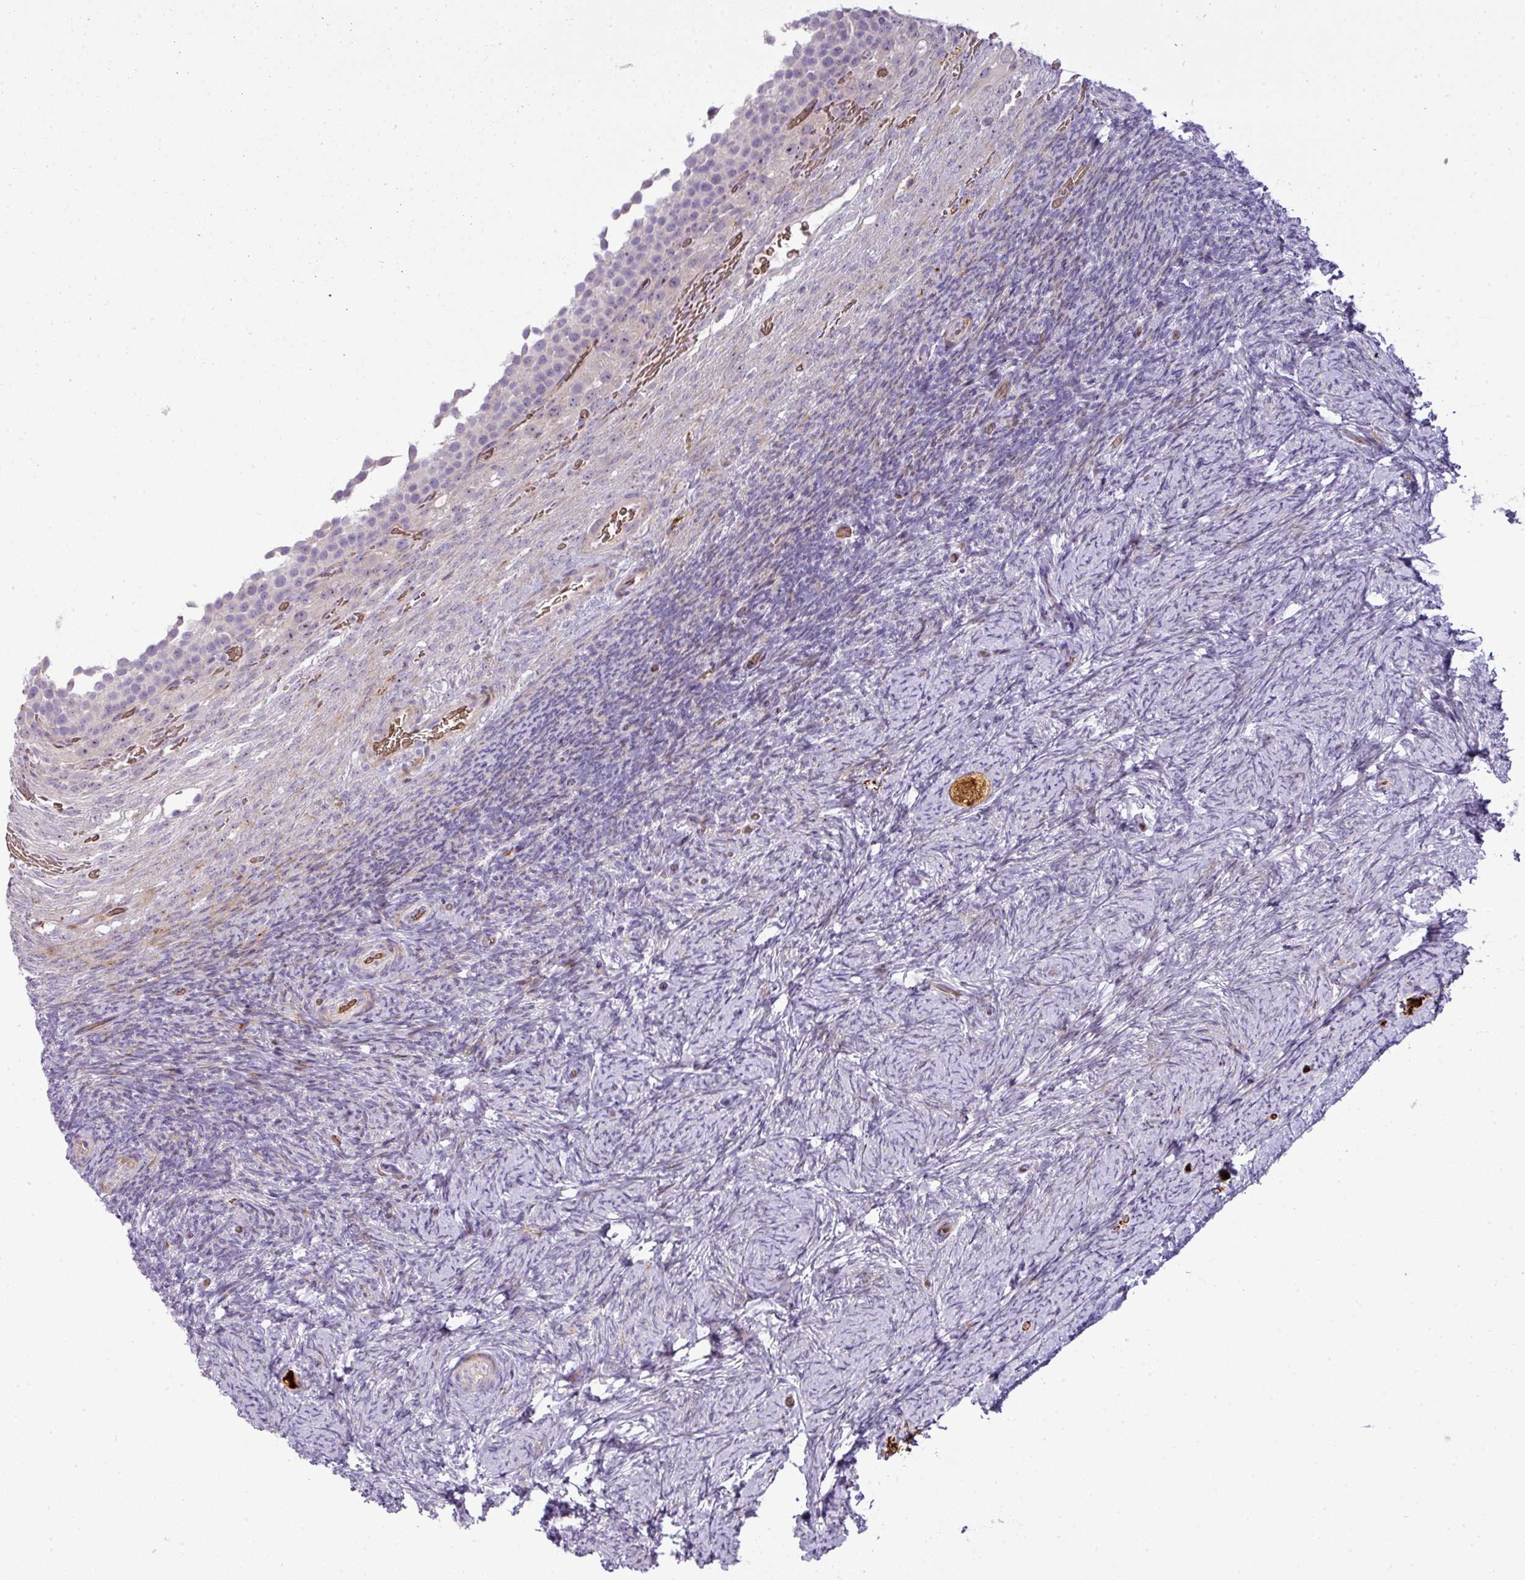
{"staining": {"intensity": "strong", "quantity": ">75%", "location": "cytoplasmic/membranous"}, "tissue": "ovary", "cell_type": "Follicle cells", "image_type": "normal", "snomed": [{"axis": "morphology", "description": "Normal tissue, NOS"}, {"axis": "topography", "description": "Ovary"}], "caption": "About >75% of follicle cells in benign human ovary exhibit strong cytoplasmic/membranous protein positivity as visualized by brown immunohistochemical staining.", "gene": "ATP6V1F", "patient": {"sex": "female", "age": 34}}